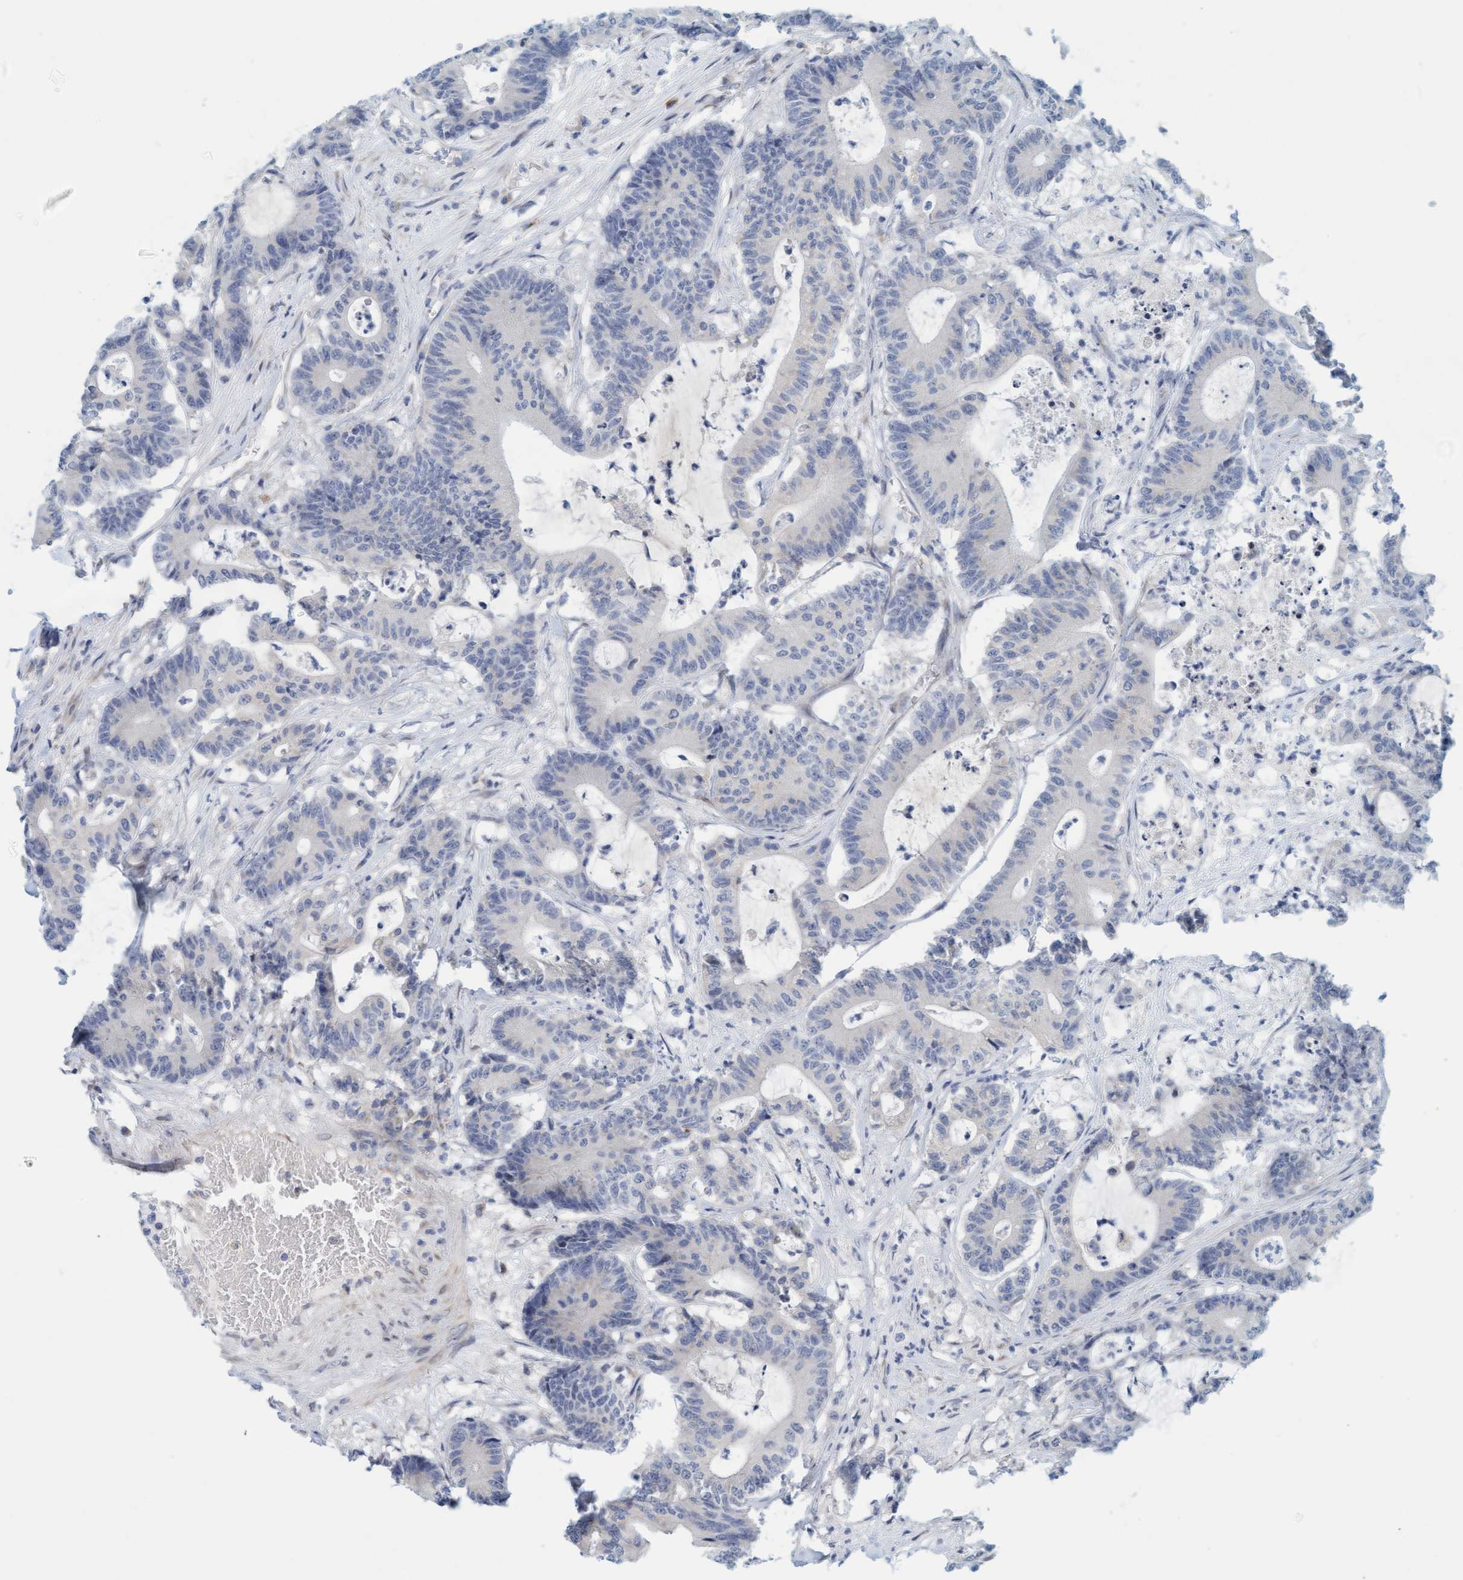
{"staining": {"intensity": "negative", "quantity": "none", "location": "none"}, "tissue": "colorectal cancer", "cell_type": "Tumor cells", "image_type": "cancer", "snomed": [{"axis": "morphology", "description": "Adenocarcinoma, NOS"}, {"axis": "topography", "description": "Colon"}], "caption": "Immunohistochemical staining of human adenocarcinoma (colorectal) displays no significant expression in tumor cells.", "gene": "ZC3H3", "patient": {"sex": "female", "age": 84}}